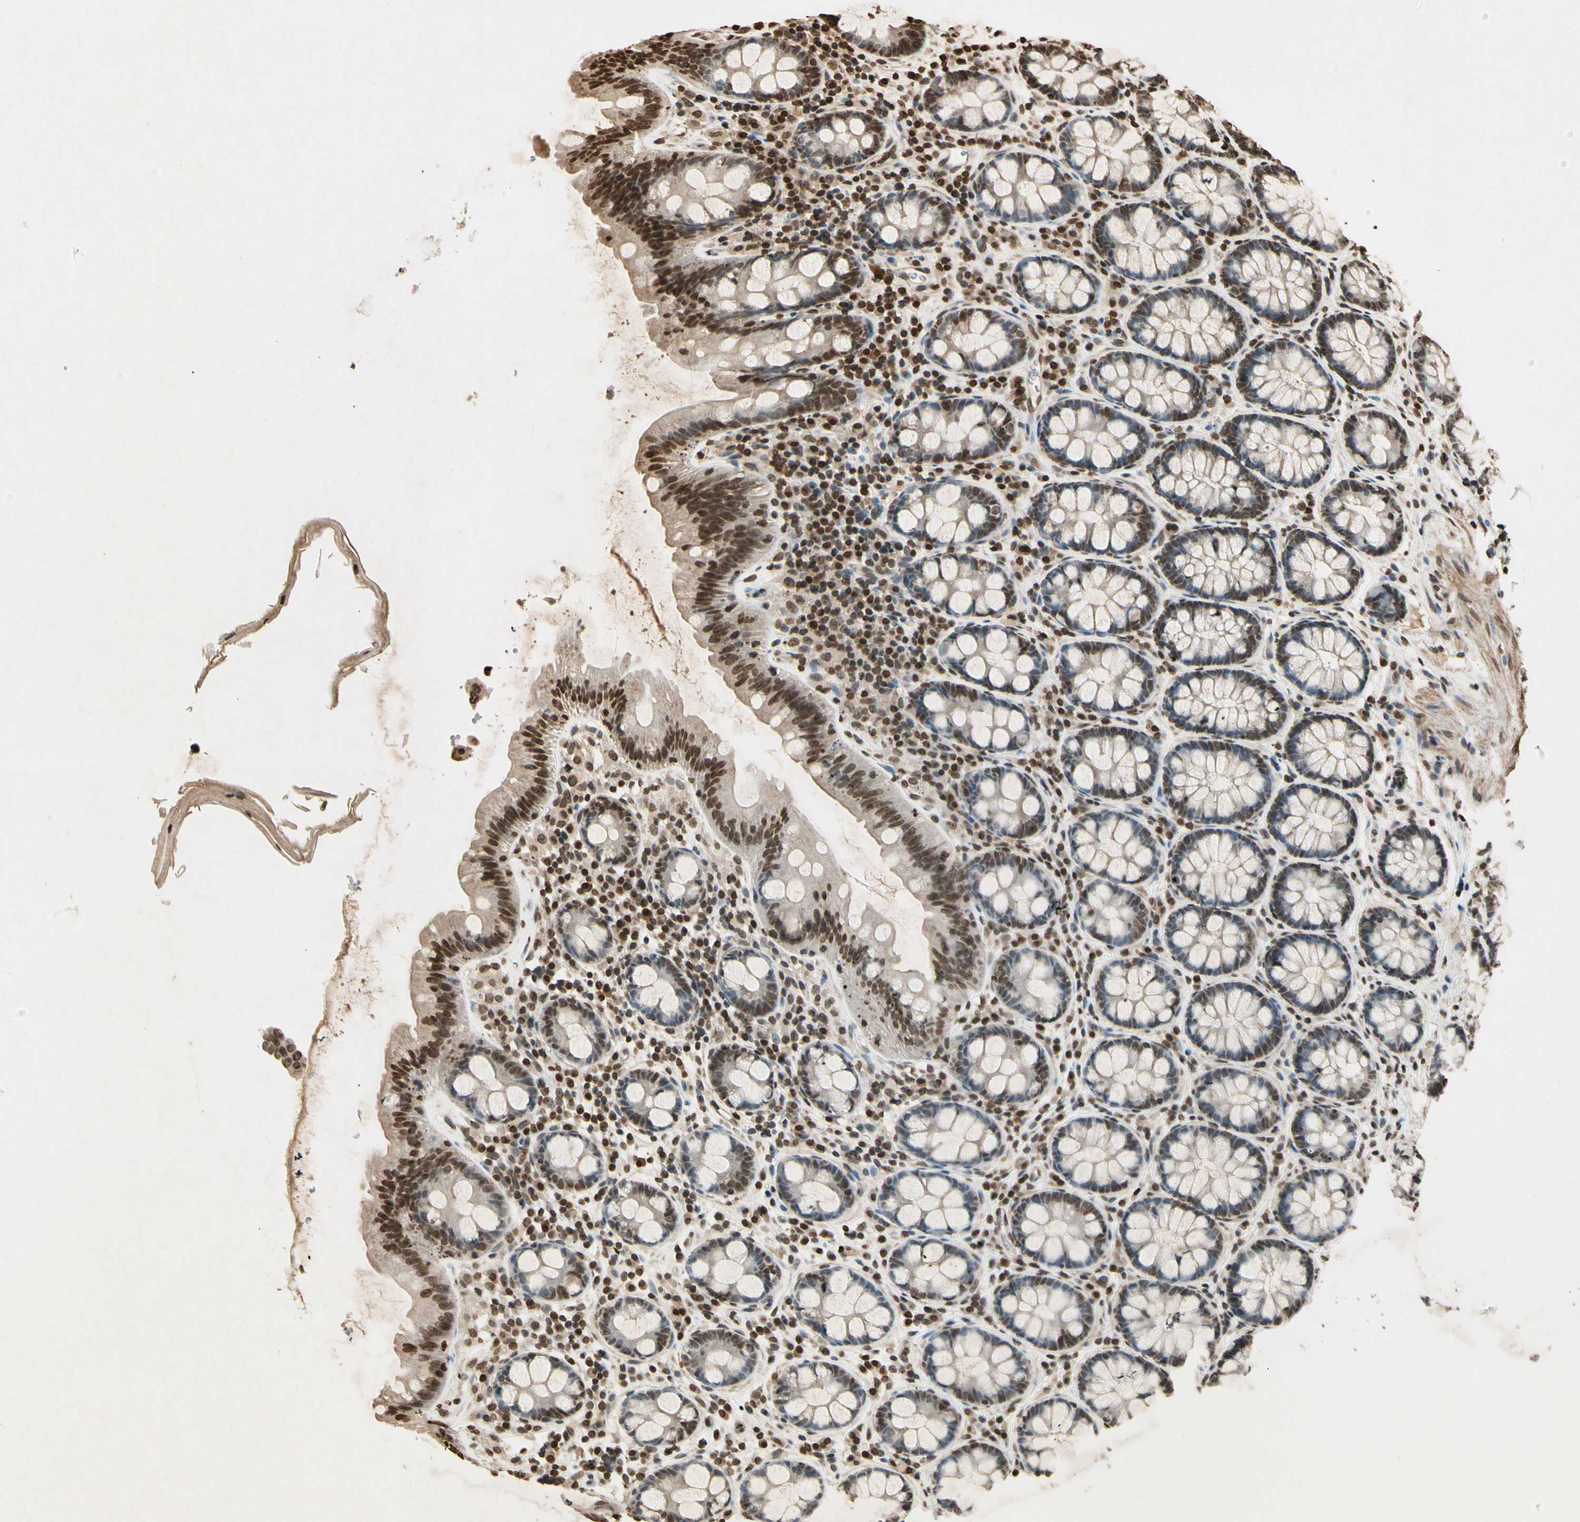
{"staining": {"intensity": "moderate", "quantity": ">75%", "location": "cytoplasmic/membranous,nuclear"}, "tissue": "colon", "cell_type": "Endothelial cells", "image_type": "normal", "snomed": [{"axis": "morphology", "description": "Normal tissue, NOS"}, {"axis": "topography", "description": "Colon"}], "caption": "Endothelial cells show medium levels of moderate cytoplasmic/membranous,nuclear positivity in about >75% of cells in benign colon. The staining was performed using DAB, with brown indicating positive protein expression. Nuclei are stained blue with hematoxylin.", "gene": "TOP1", "patient": {"sex": "female", "age": 80}}